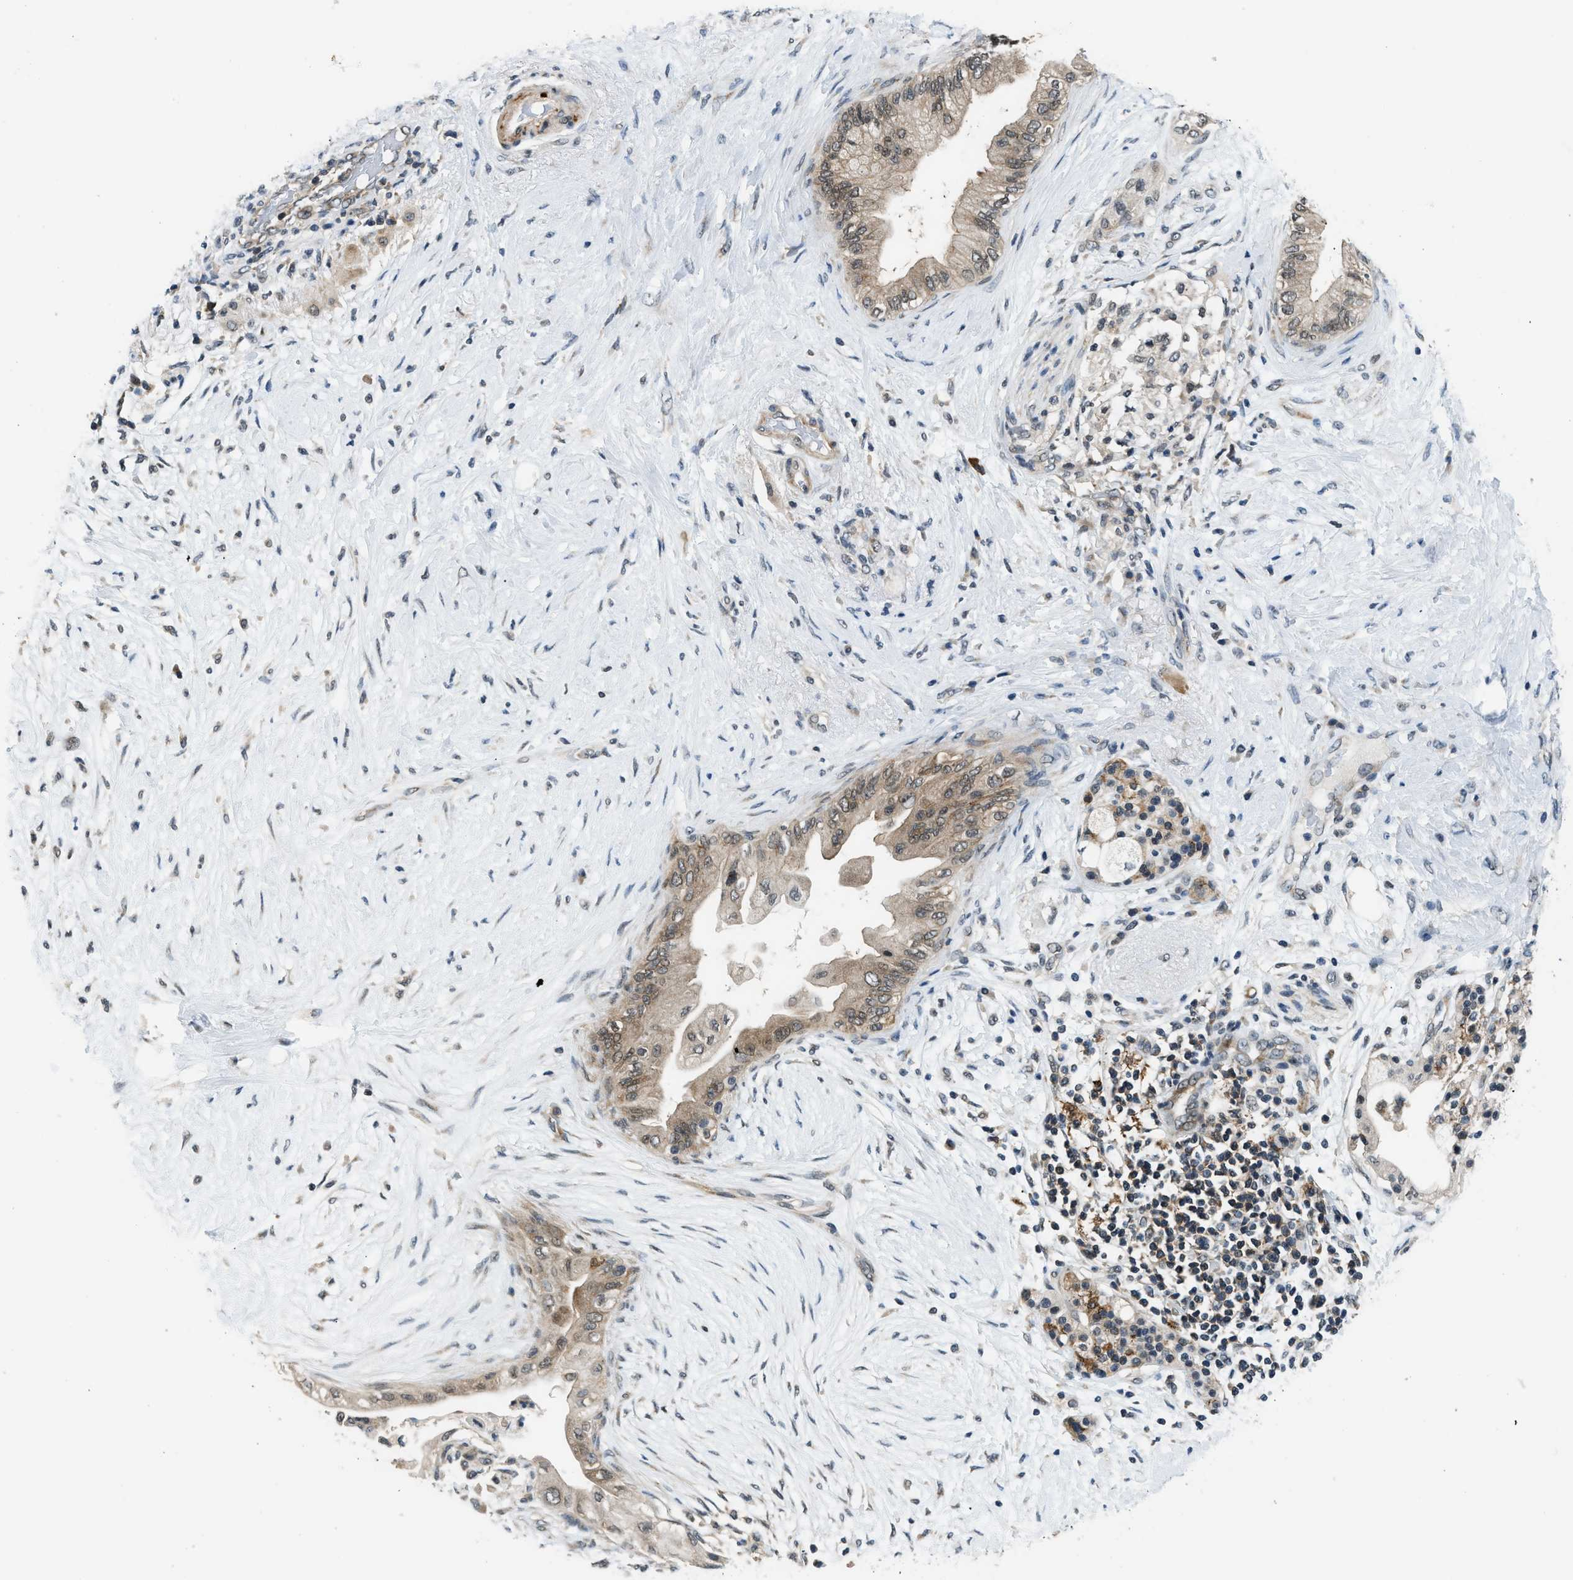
{"staining": {"intensity": "weak", "quantity": ">75%", "location": "cytoplasmic/membranous"}, "tissue": "pancreatic cancer", "cell_type": "Tumor cells", "image_type": "cancer", "snomed": [{"axis": "morphology", "description": "Normal tissue, NOS"}, {"axis": "morphology", "description": "Adenocarcinoma, NOS"}, {"axis": "topography", "description": "Pancreas"}, {"axis": "topography", "description": "Duodenum"}], "caption": "Immunohistochemical staining of human adenocarcinoma (pancreatic) shows low levels of weak cytoplasmic/membranous protein positivity in about >75% of tumor cells.", "gene": "MTMR1", "patient": {"sex": "female", "age": 60}}